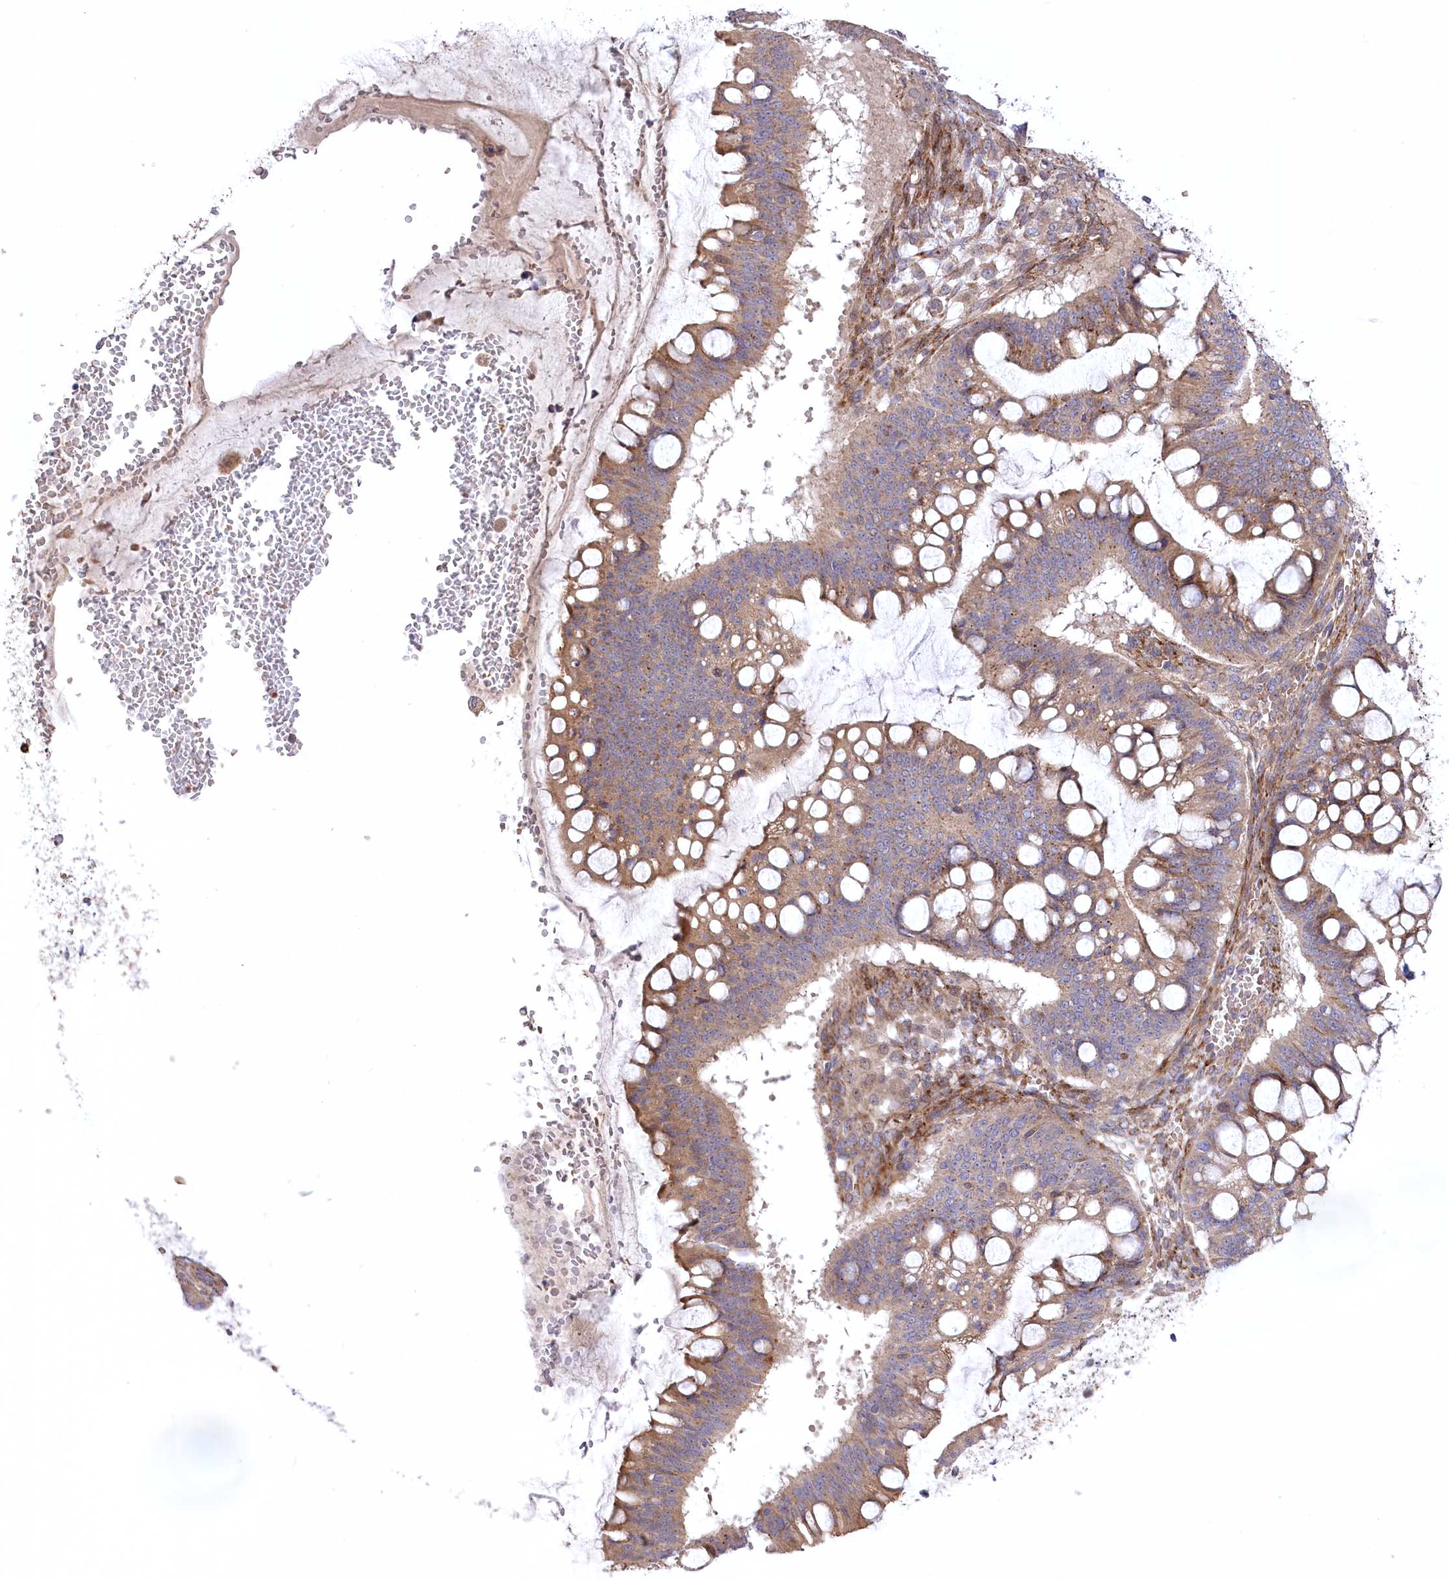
{"staining": {"intensity": "weak", "quantity": ">75%", "location": "cytoplasmic/membranous"}, "tissue": "ovarian cancer", "cell_type": "Tumor cells", "image_type": "cancer", "snomed": [{"axis": "morphology", "description": "Cystadenocarcinoma, mucinous, NOS"}, {"axis": "topography", "description": "Ovary"}], "caption": "A brown stain labels weak cytoplasmic/membranous staining of a protein in ovarian mucinous cystadenocarcinoma tumor cells.", "gene": "TRUB1", "patient": {"sex": "female", "age": 73}}